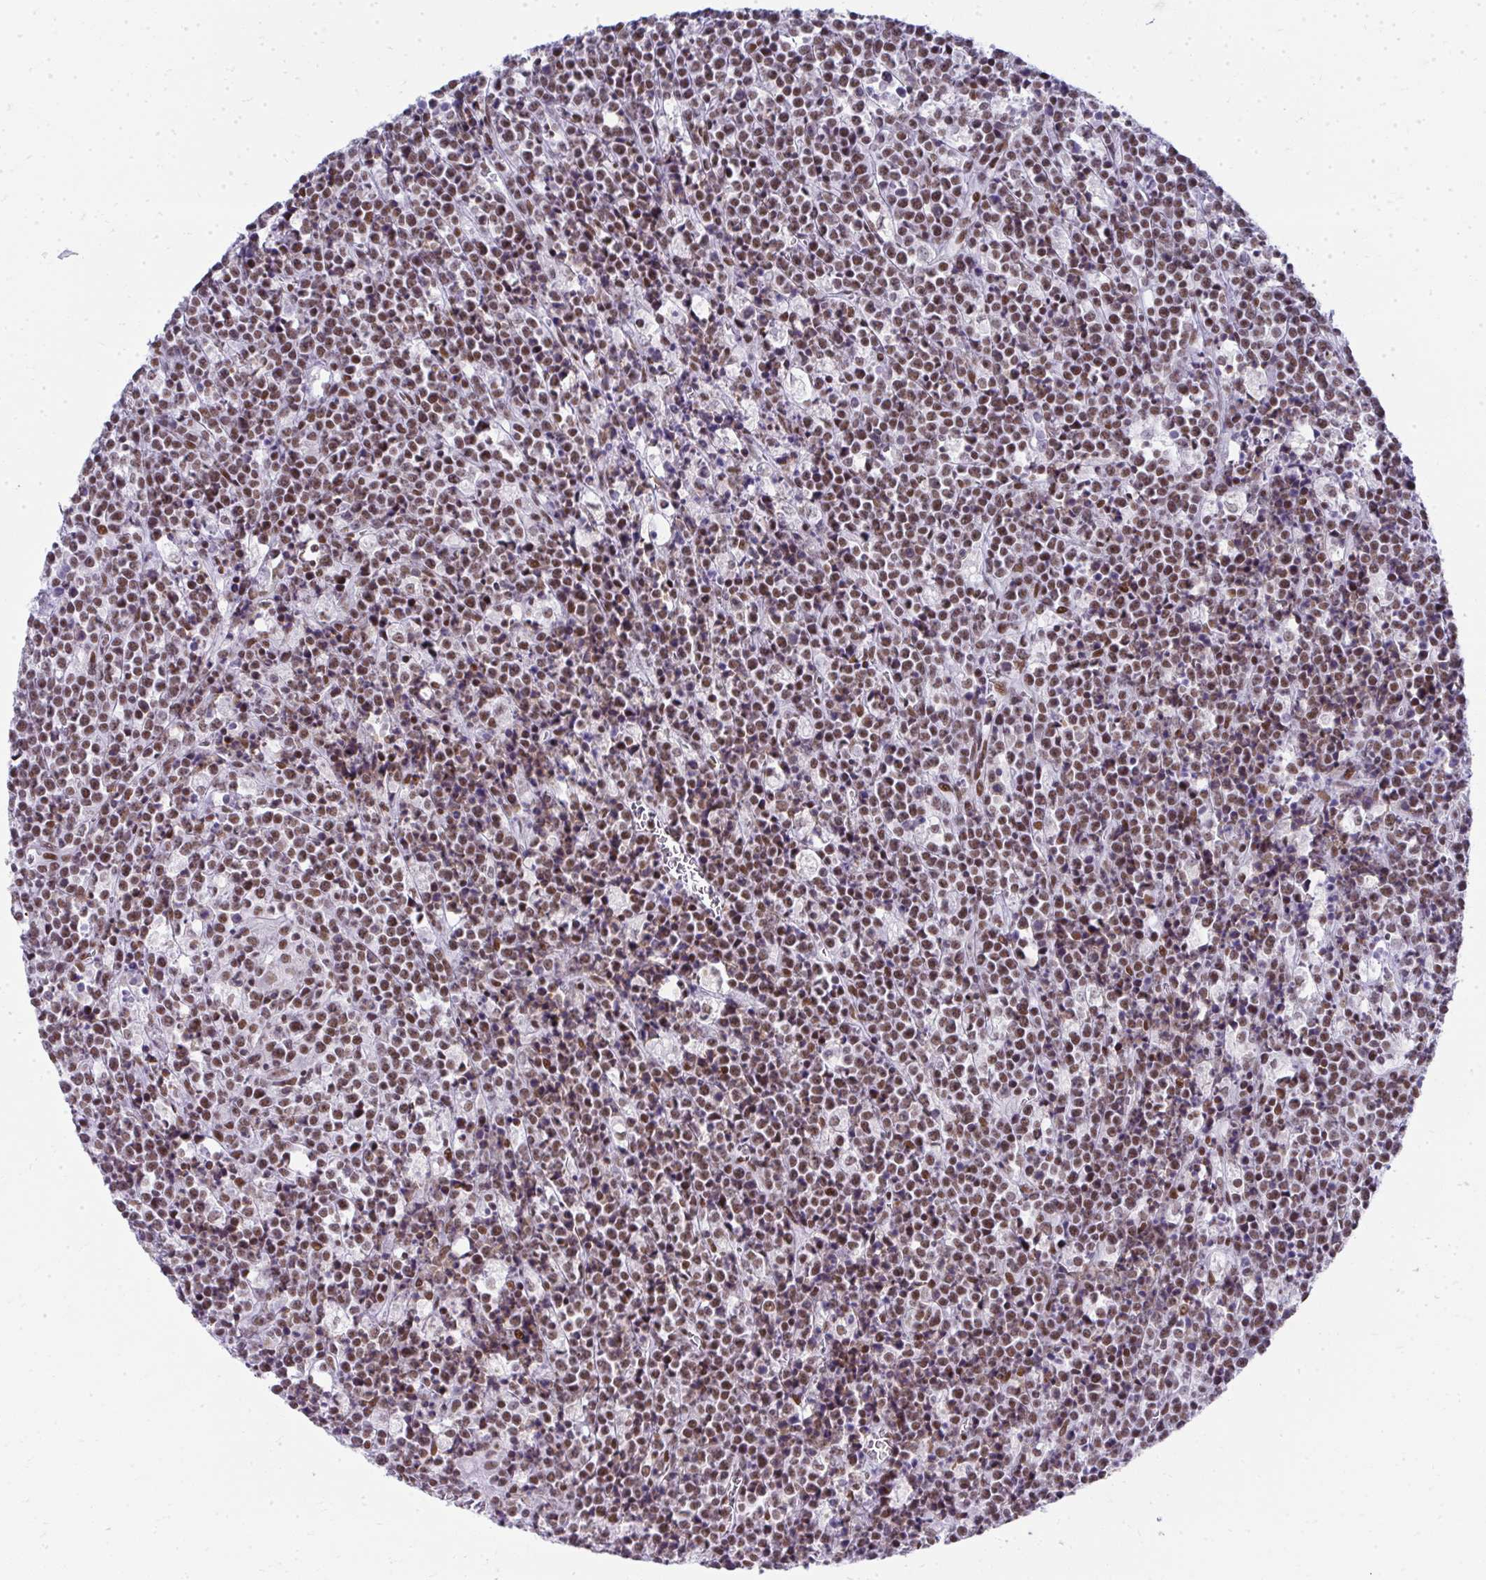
{"staining": {"intensity": "moderate", "quantity": ">75%", "location": "nuclear"}, "tissue": "lymphoma", "cell_type": "Tumor cells", "image_type": "cancer", "snomed": [{"axis": "morphology", "description": "Malignant lymphoma, non-Hodgkin's type, High grade"}, {"axis": "topography", "description": "Ovary"}], "caption": "An IHC histopathology image of tumor tissue is shown. Protein staining in brown labels moderate nuclear positivity in lymphoma within tumor cells. The staining is performed using DAB (3,3'-diaminobenzidine) brown chromogen to label protein expression. The nuclei are counter-stained blue using hematoxylin.", "gene": "CREBBP", "patient": {"sex": "female", "age": 56}}